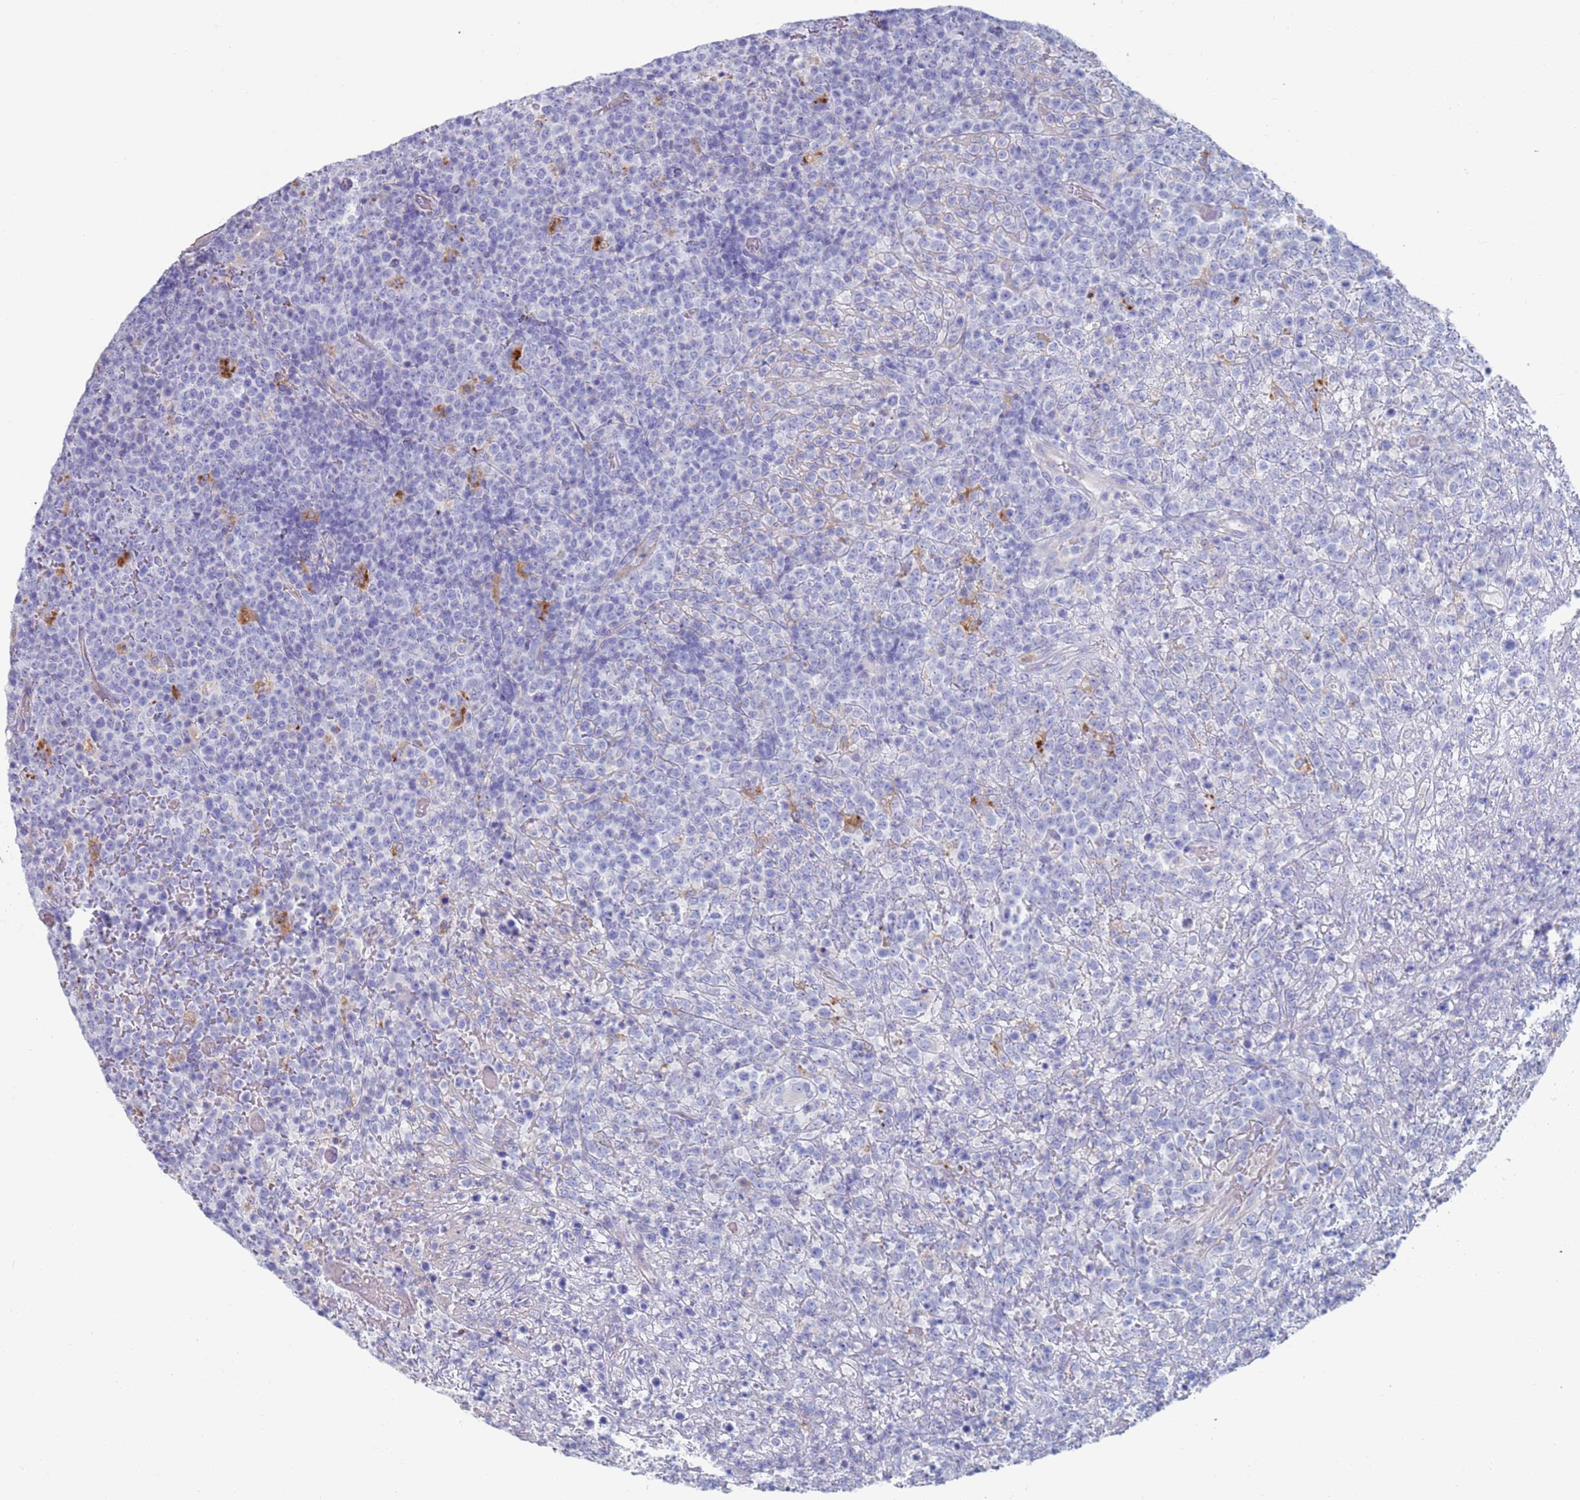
{"staining": {"intensity": "negative", "quantity": "none", "location": "none"}, "tissue": "lymphoma", "cell_type": "Tumor cells", "image_type": "cancer", "snomed": [{"axis": "morphology", "description": "Malignant lymphoma, non-Hodgkin's type, High grade"}, {"axis": "topography", "description": "Colon"}], "caption": "Malignant lymphoma, non-Hodgkin's type (high-grade) was stained to show a protein in brown. There is no significant expression in tumor cells. The staining is performed using DAB brown chromogen with nuclei counter-stained in using hematoxylin.", "gene": "FUCA1", "patient": {"sex": "female", "age": 53}}